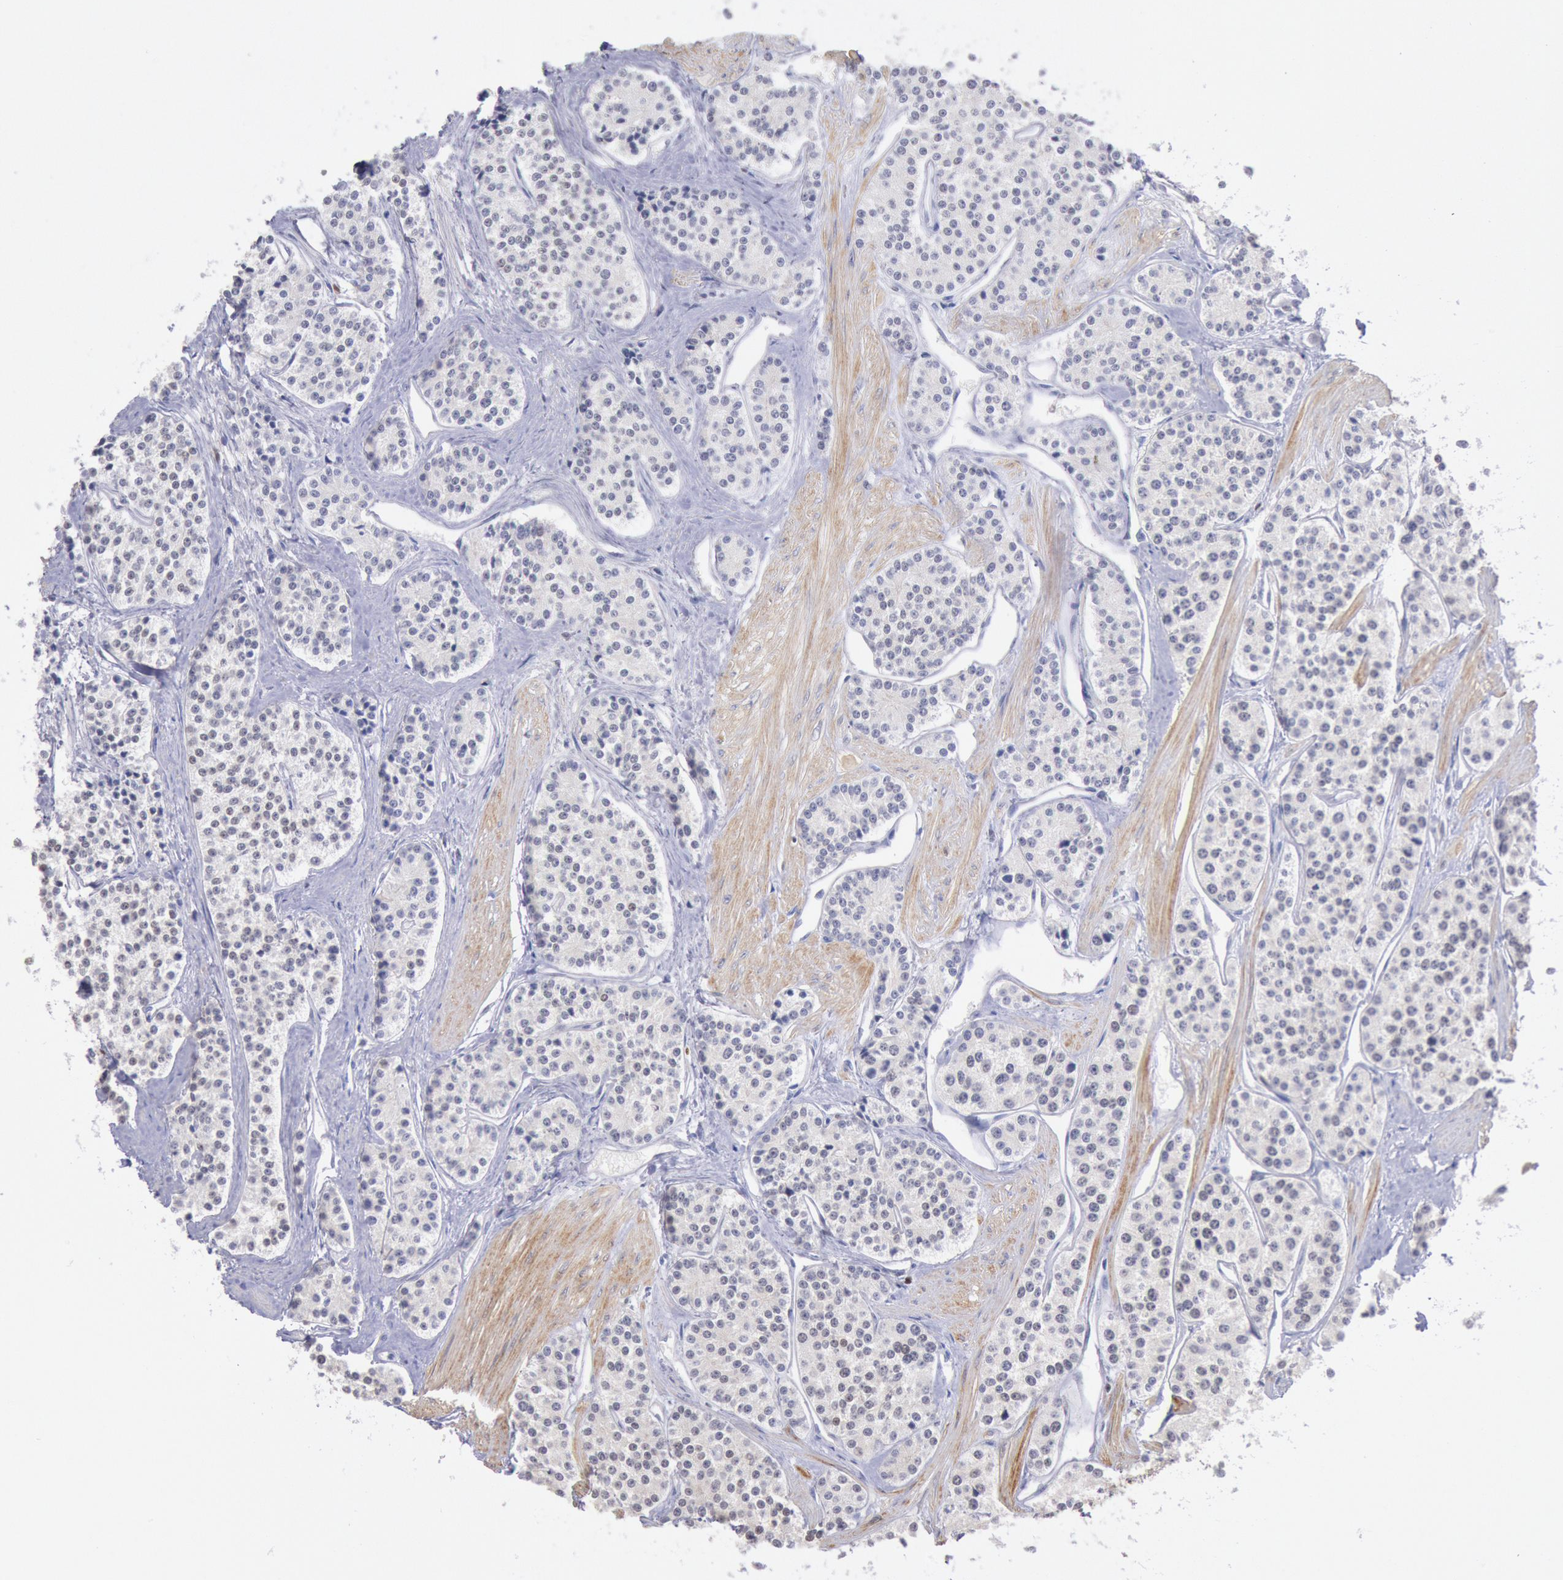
{"staining": {"intensity": "negative", "quantity": "none", "location": "none"}, "tissue": "carcinoid", "cell_type": "Tumor cells", "image_type": "cancer", "snomed": [{"axis": "morphology", "description": "Carcinoid, malignant, NOS"}, {"axis": "topography", "description": "Stomach"}], "caption": "The photomicrograph displays no staining of tumor cells in malignant carcinoid. The staining is performed using DAB (3,3'-diaminobenzidine) brown chromogen with nuclei counter-stained in using hematoxylin.", "gene": "RPS6KA5", "patient": {"sex": "female", "age": 76}}